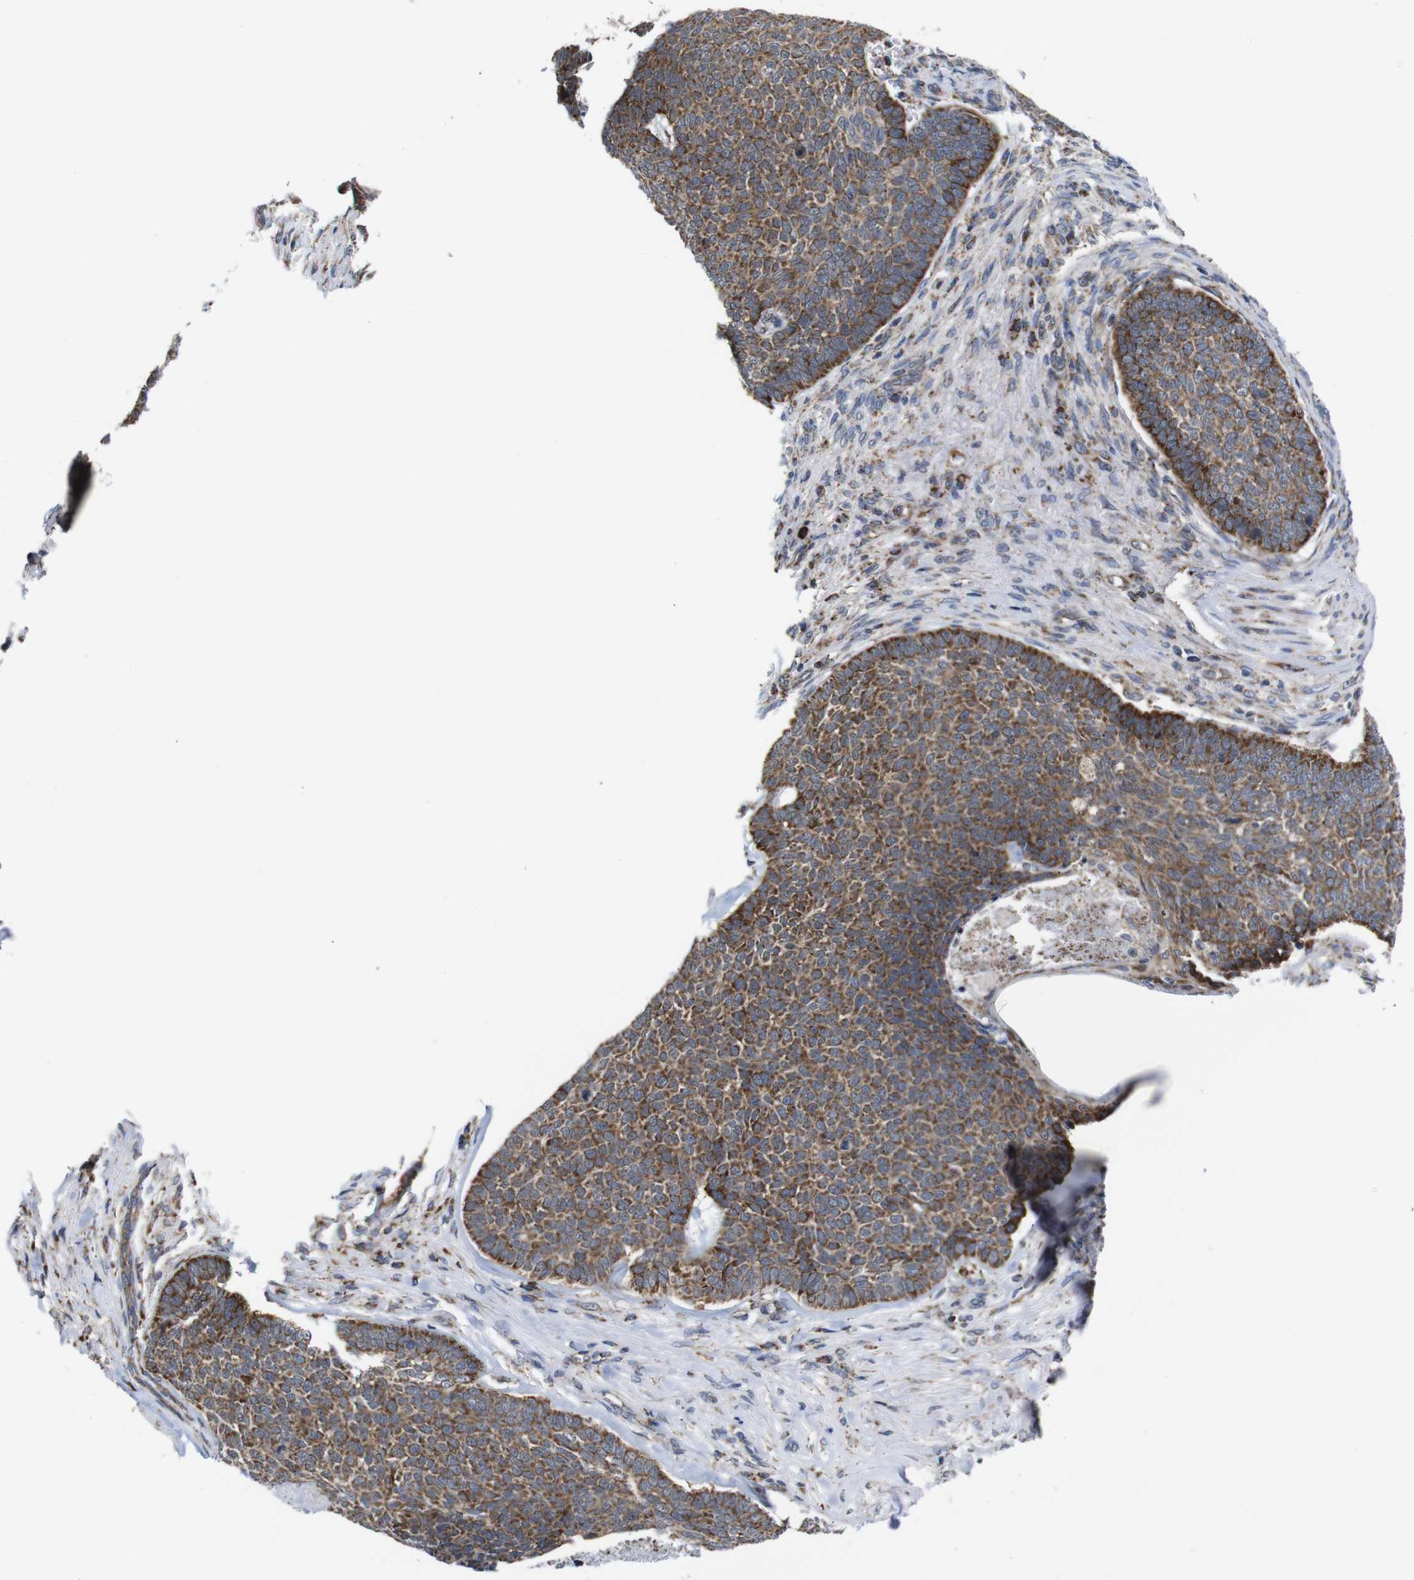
{"staining": {"intensity": "moderate", "quantity": ">75%", "location": "cytoplasmic/membranous"}, "tissue": "skin cancer", "cell_type": "Tumor cells", "image_type": "cancer", "snomed": [{"axis": "morphology", "description": "Basal cell carcinoma"}, {"axis": "topography", "description": "Skin"}], "caption": "This histopathology image shows skin cancer stained with immunohistochemistry (IHC) to label a protein in brown. The cytoplasmic/membranous of tumor cells show moderate positivity for the protein. Nuclei are counter-stained blue.", "gene": "C17orf80", "patient": {"sex": "male", "age": 84}}